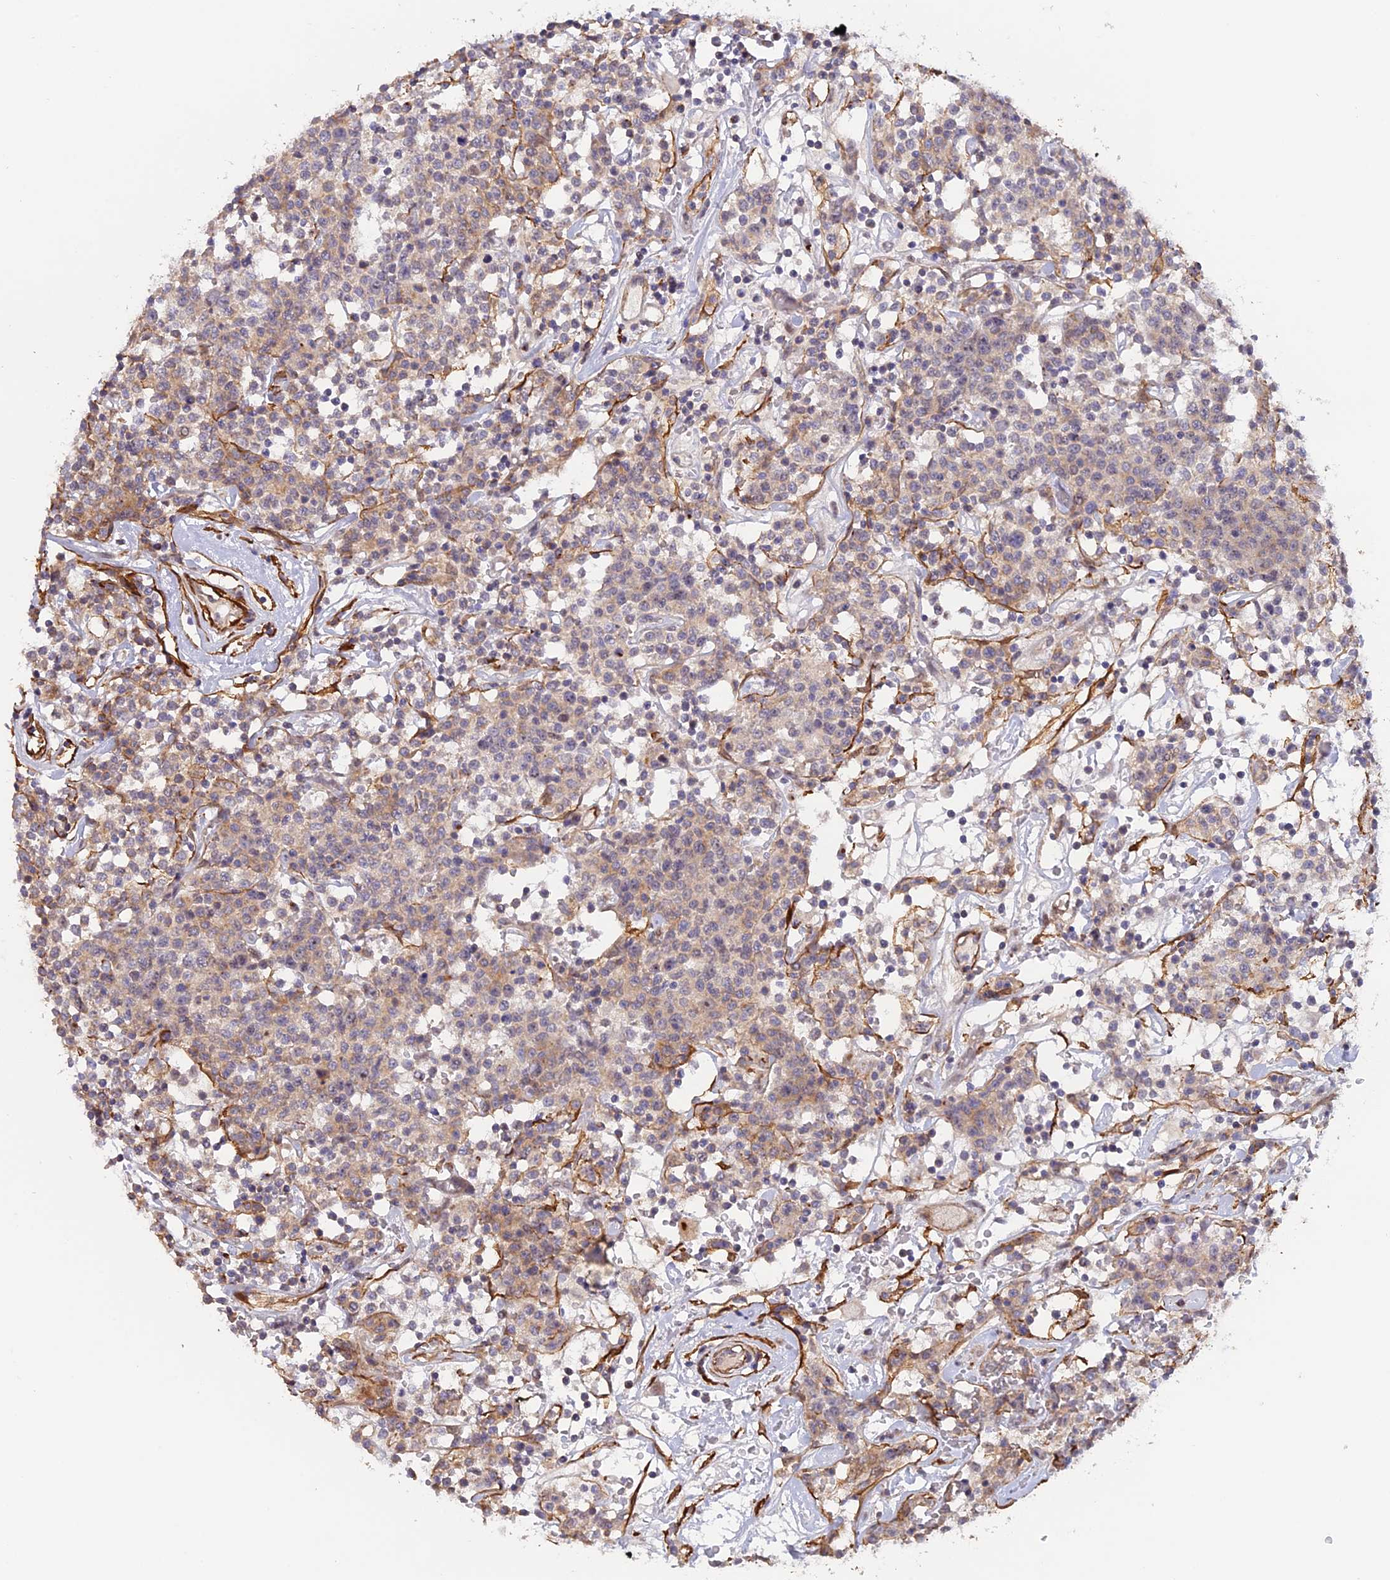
{"staining": {"intensity": "negative", "quantity": "none", "location": "none"}, "tissue": "lymphoma", "cell_type": "Tumor cells", "image_type": "cancer", "snomed": [{"axis": "morphology", "description": "Malignant lymphoma, non-Hodgkin's type, Low grade"}, {"axis": "topography", "description": "Small intestine"}], "caption": "A high-resolution image shows immunohistochemistry staining of lymphoma, which exhibits no significant positivity in tumor cells.", "gene": "CCDC154", "patient": {"sex": "female", "age": 59}}